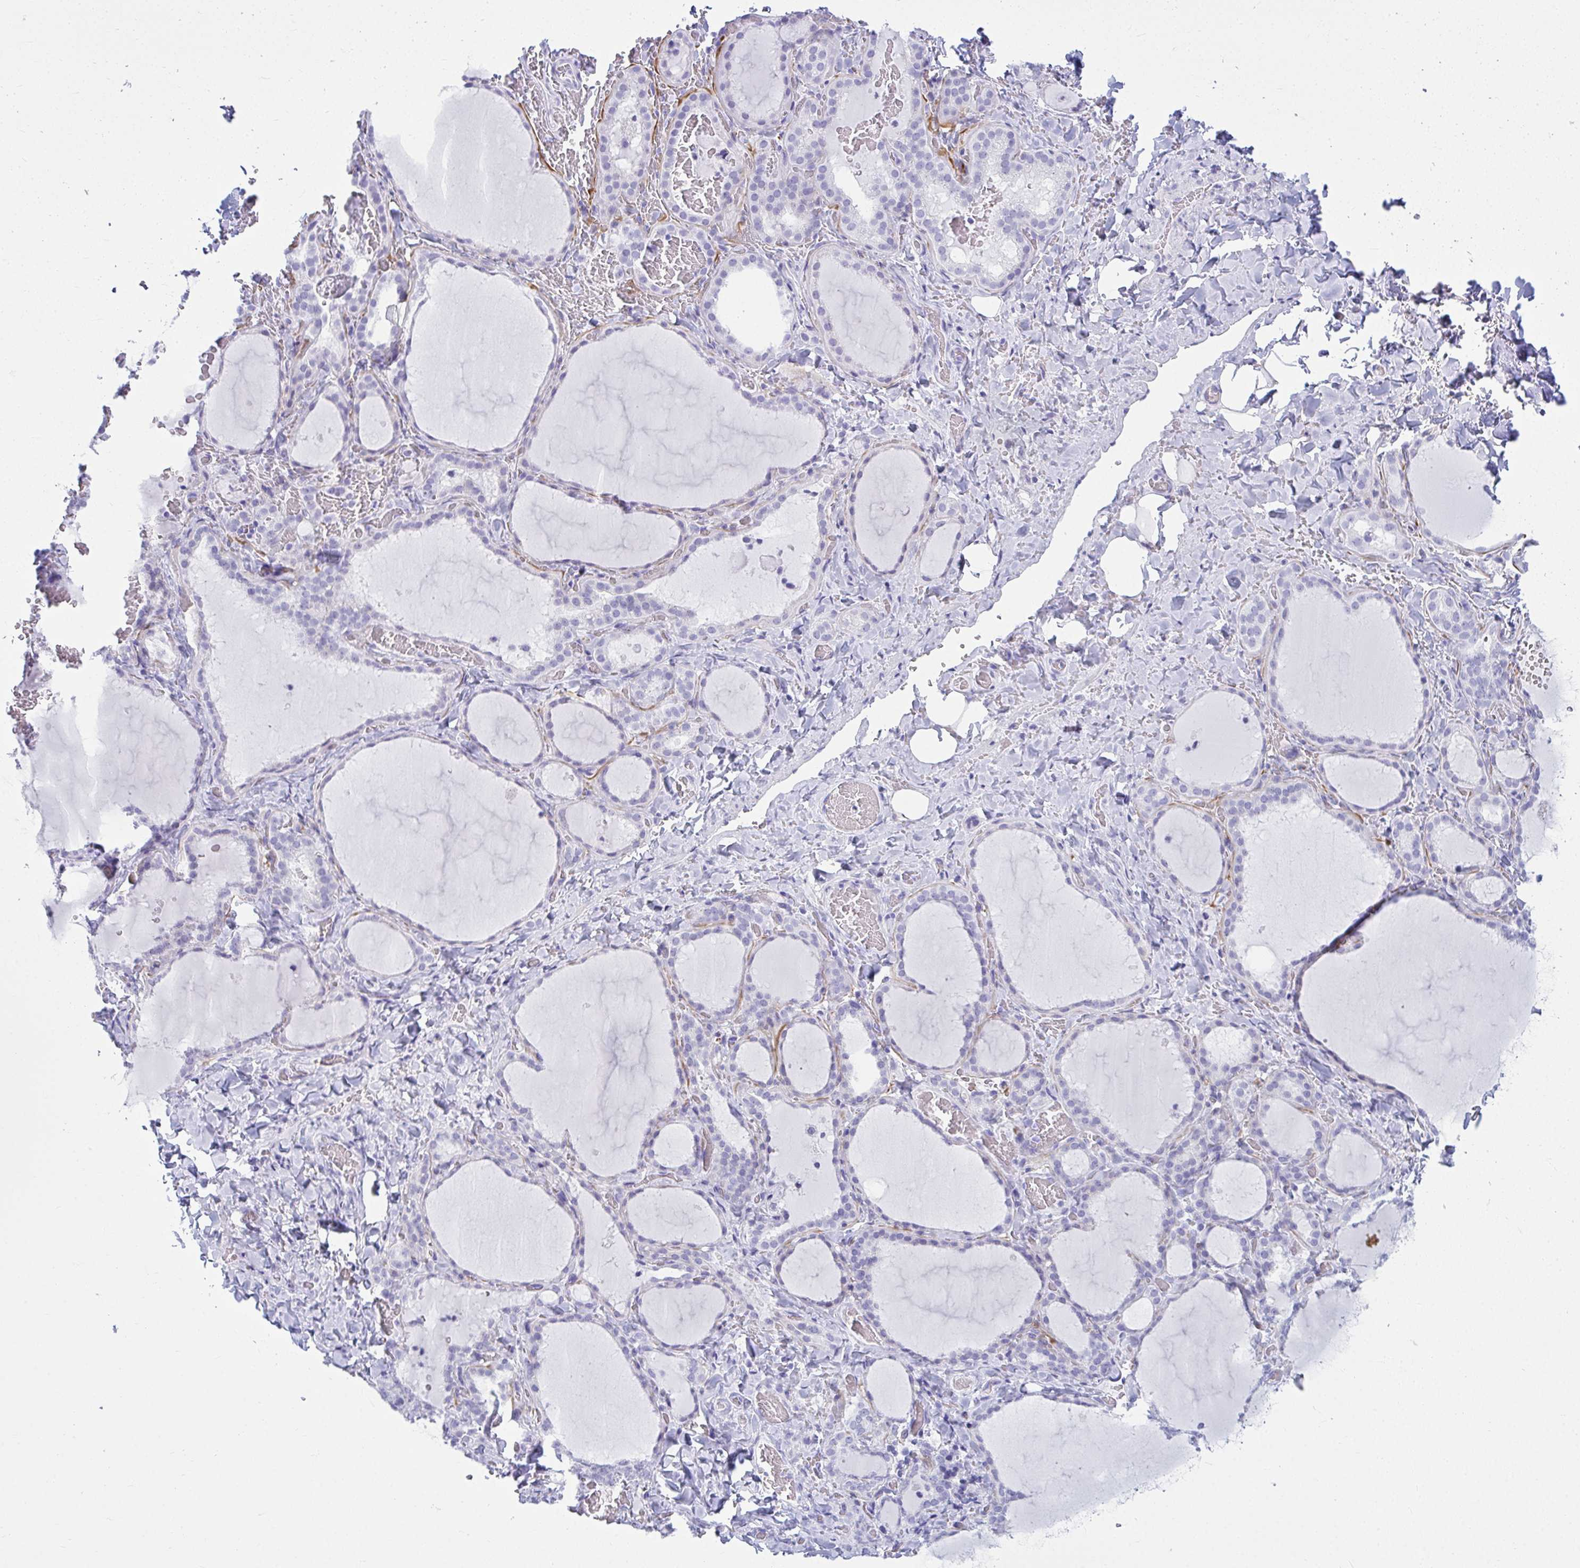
{"staining": {"intensity": "negative", "quantity": "none", "location": "none"}, "tissue": "thyroid gland", "cell_type": "Glandular cells", "image_type": "normal", "snomed": [{"axis": "morphology", "description": "Normal tissue, NOS"}, {"axis": "topography", "description": "Thyroid gland"}], "caption": "This is an immunohistochemistry histopathology image of normal human thyroid gland. There is no positivity in glandular cells.", "gene": "CLGN", "patient": {"sex": "female", "age": 22}}